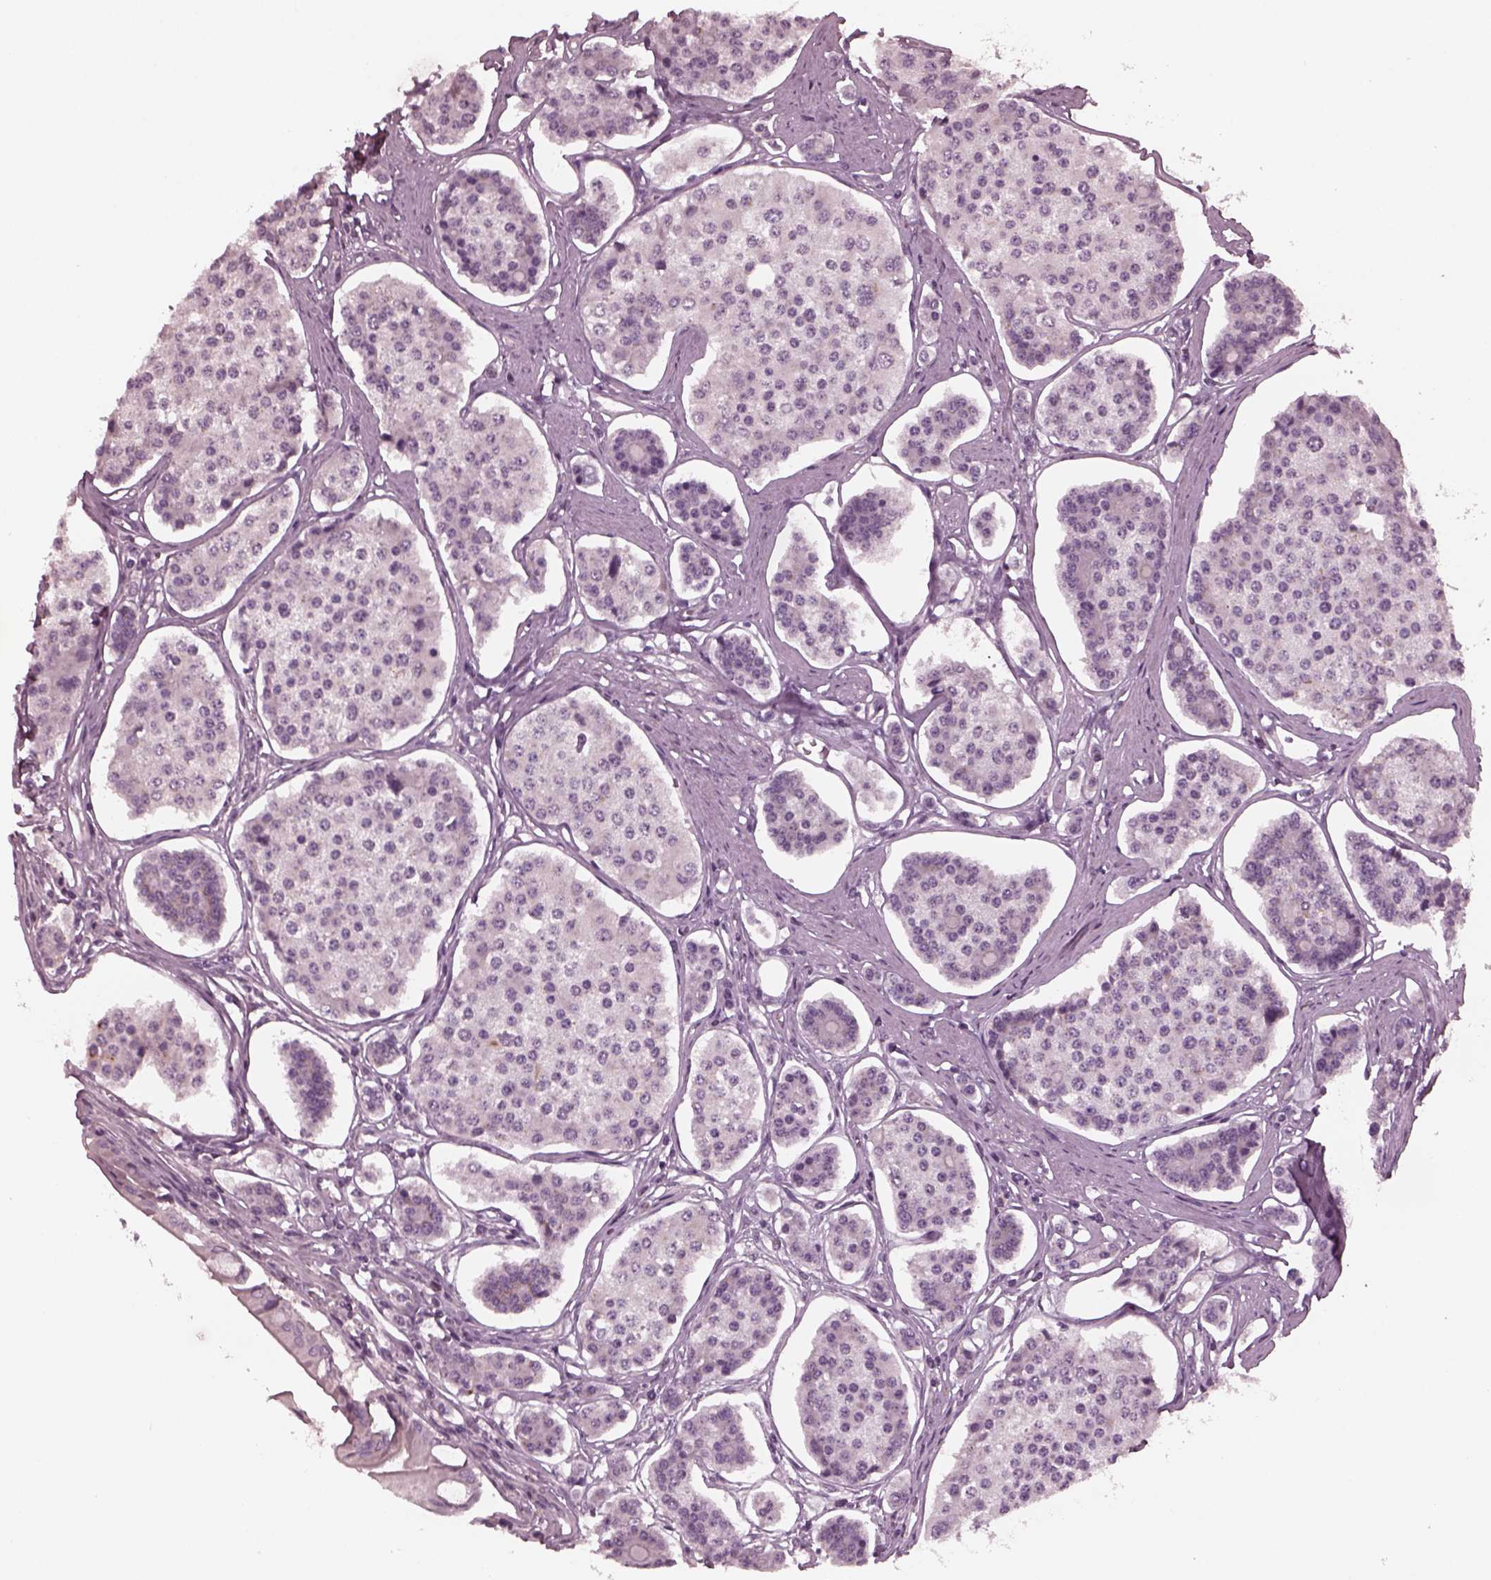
{"staining": {"intensity": "negative", "quantity": "none", "location": "none"}, "tissue": "carcinoid", "cell_type": "Tumor cells", "image_type": "cancer", "snomed": [{"axis": "morphology", "description": "Carcinoid, malignant, NOS"}, {"axis": "topography", "description": "Small intestine"}], "caption": "The image demonstrates no staining of tumor cells in carcinoid (malignant).", "gene": "YY2", "patient": {"sex": "female", "age": 65}}